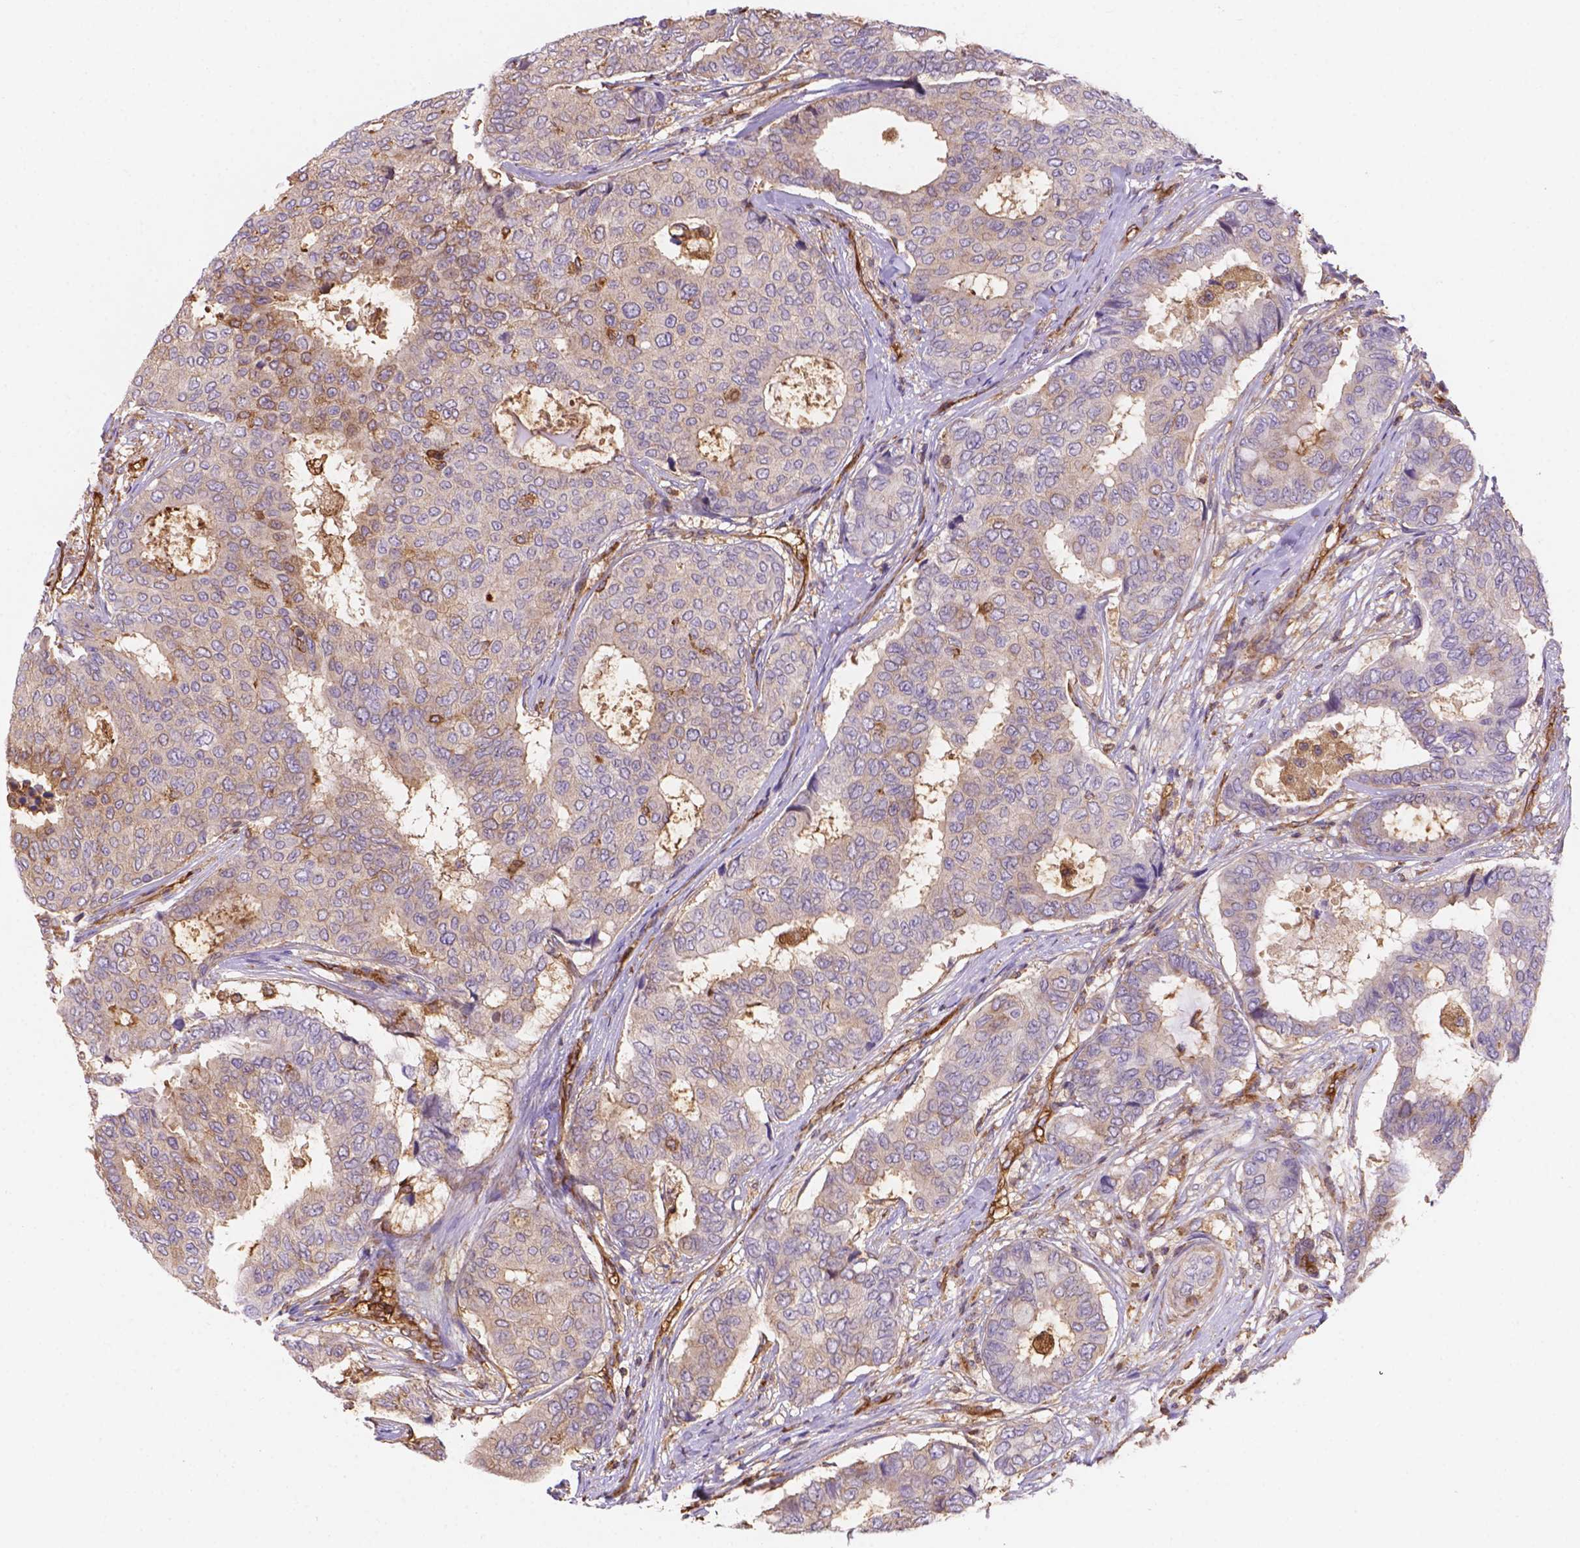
{"staining": {"intensity": "negative", "quantity": "none", "location": "none"}, "tissue": "breast cancer", "cell_type": "Tumor cells", "image_type": "cancer", "snomed": [{"axis": "morphology", "description": "Duct carcinoma"}, {"axis": "topography", "description": "Breast"}], "caption": "The immunohistochemistry (IHC) micrograph has no significant expression in tumor cells of breast cancer tissue.", "gene": "DMWD", "patient": {"sex": "female", "age": 75}}